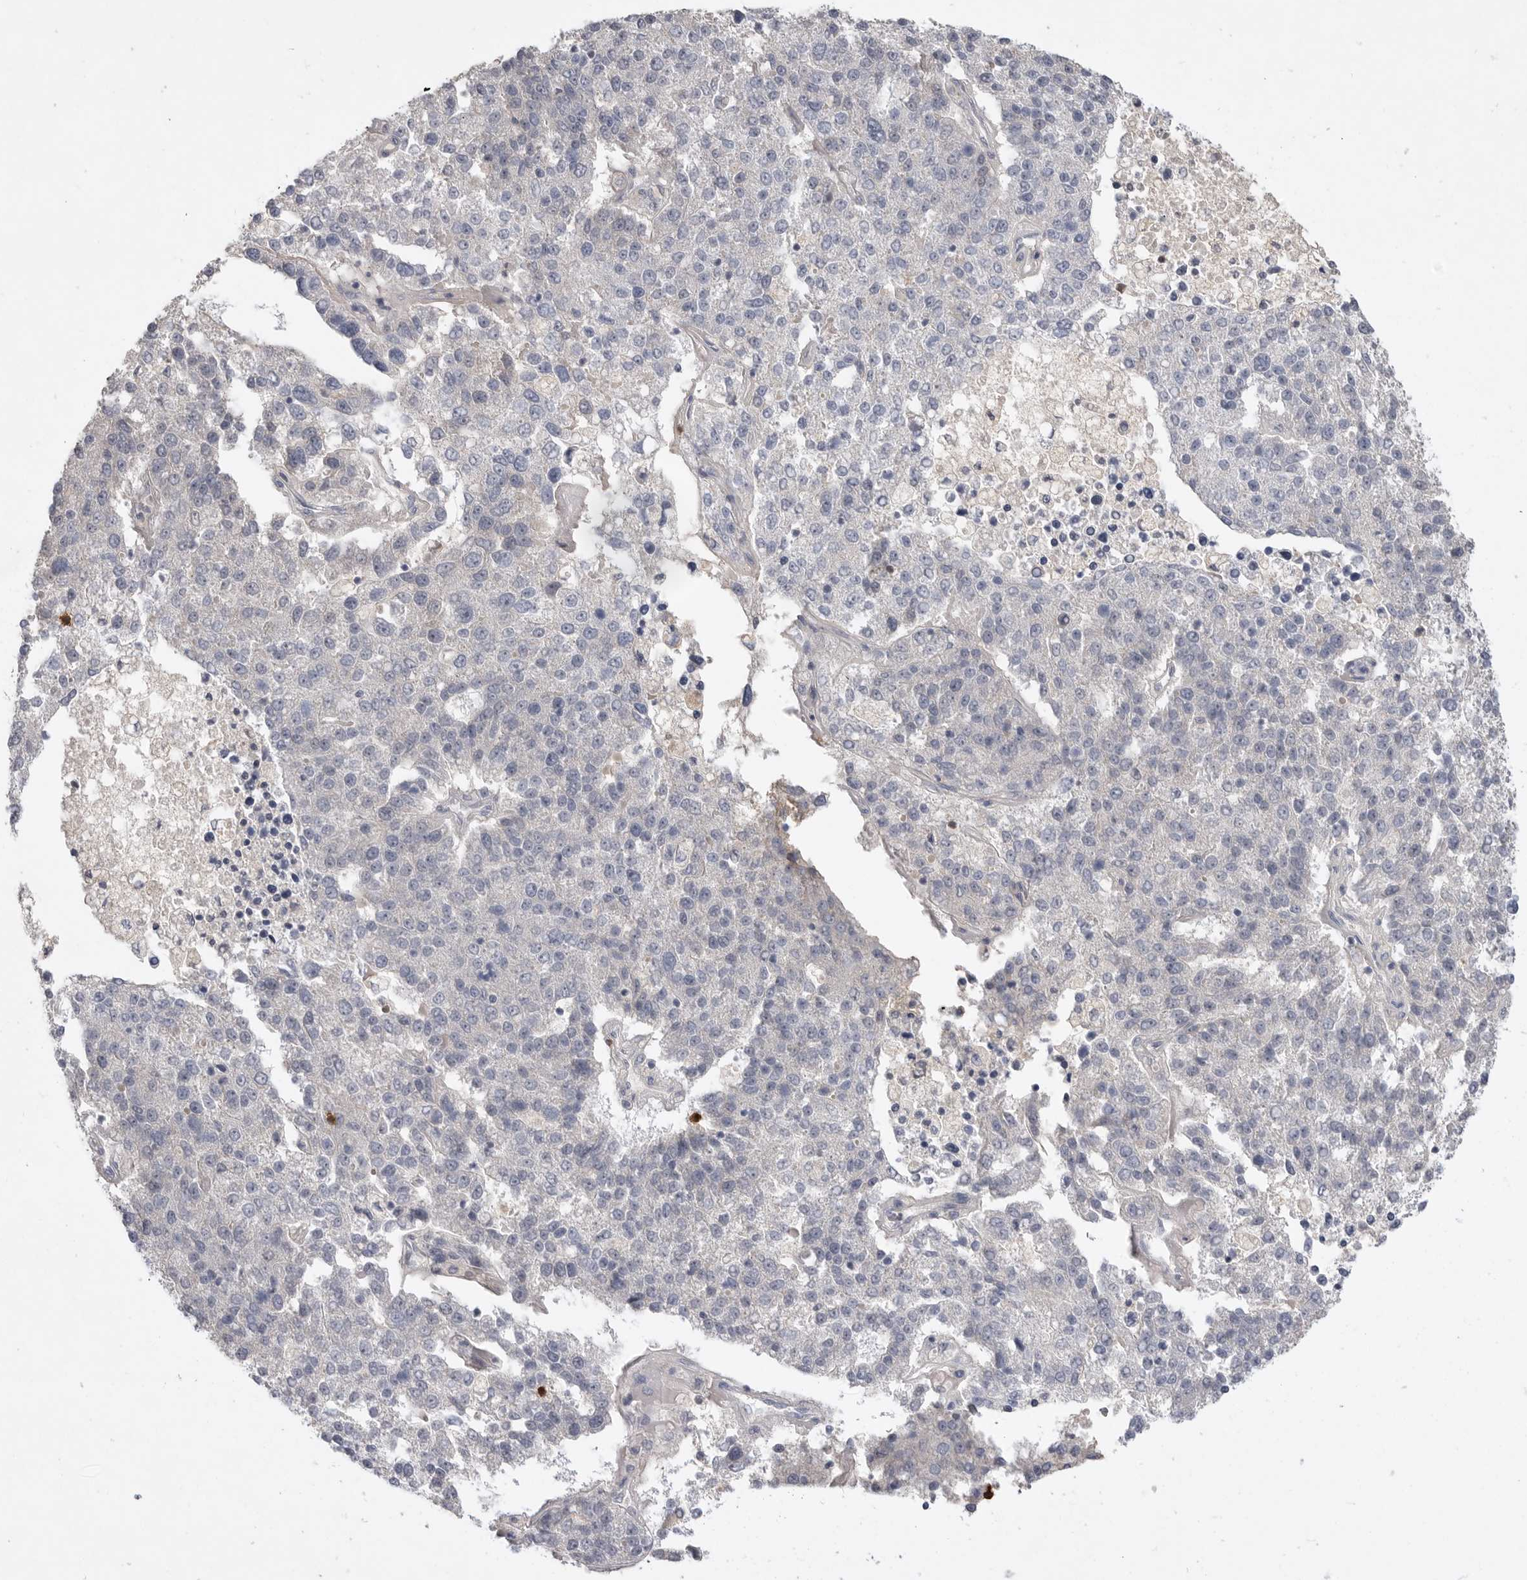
{"staining": {"intensity": "negative", "quantity": "none", "location": "none"}, "tissue": "pancreatic cancer", "cell_type": "Tumor cells", "image_type": "cancer", "snomed": [{"axis": "morphology", "description": "Adenocarcinoma, NOS"}, {"axis": "topography", "description": "Pancreas"}], "caption": "A high-resolution histopathology image shows immunohistochemistry (IHC) staining of pancreatic adenocarcinoma, which exhibits no significant expression in tumor cells.", "gene": "ITGAD", "patient": {"sex": "female", "age": 61}}